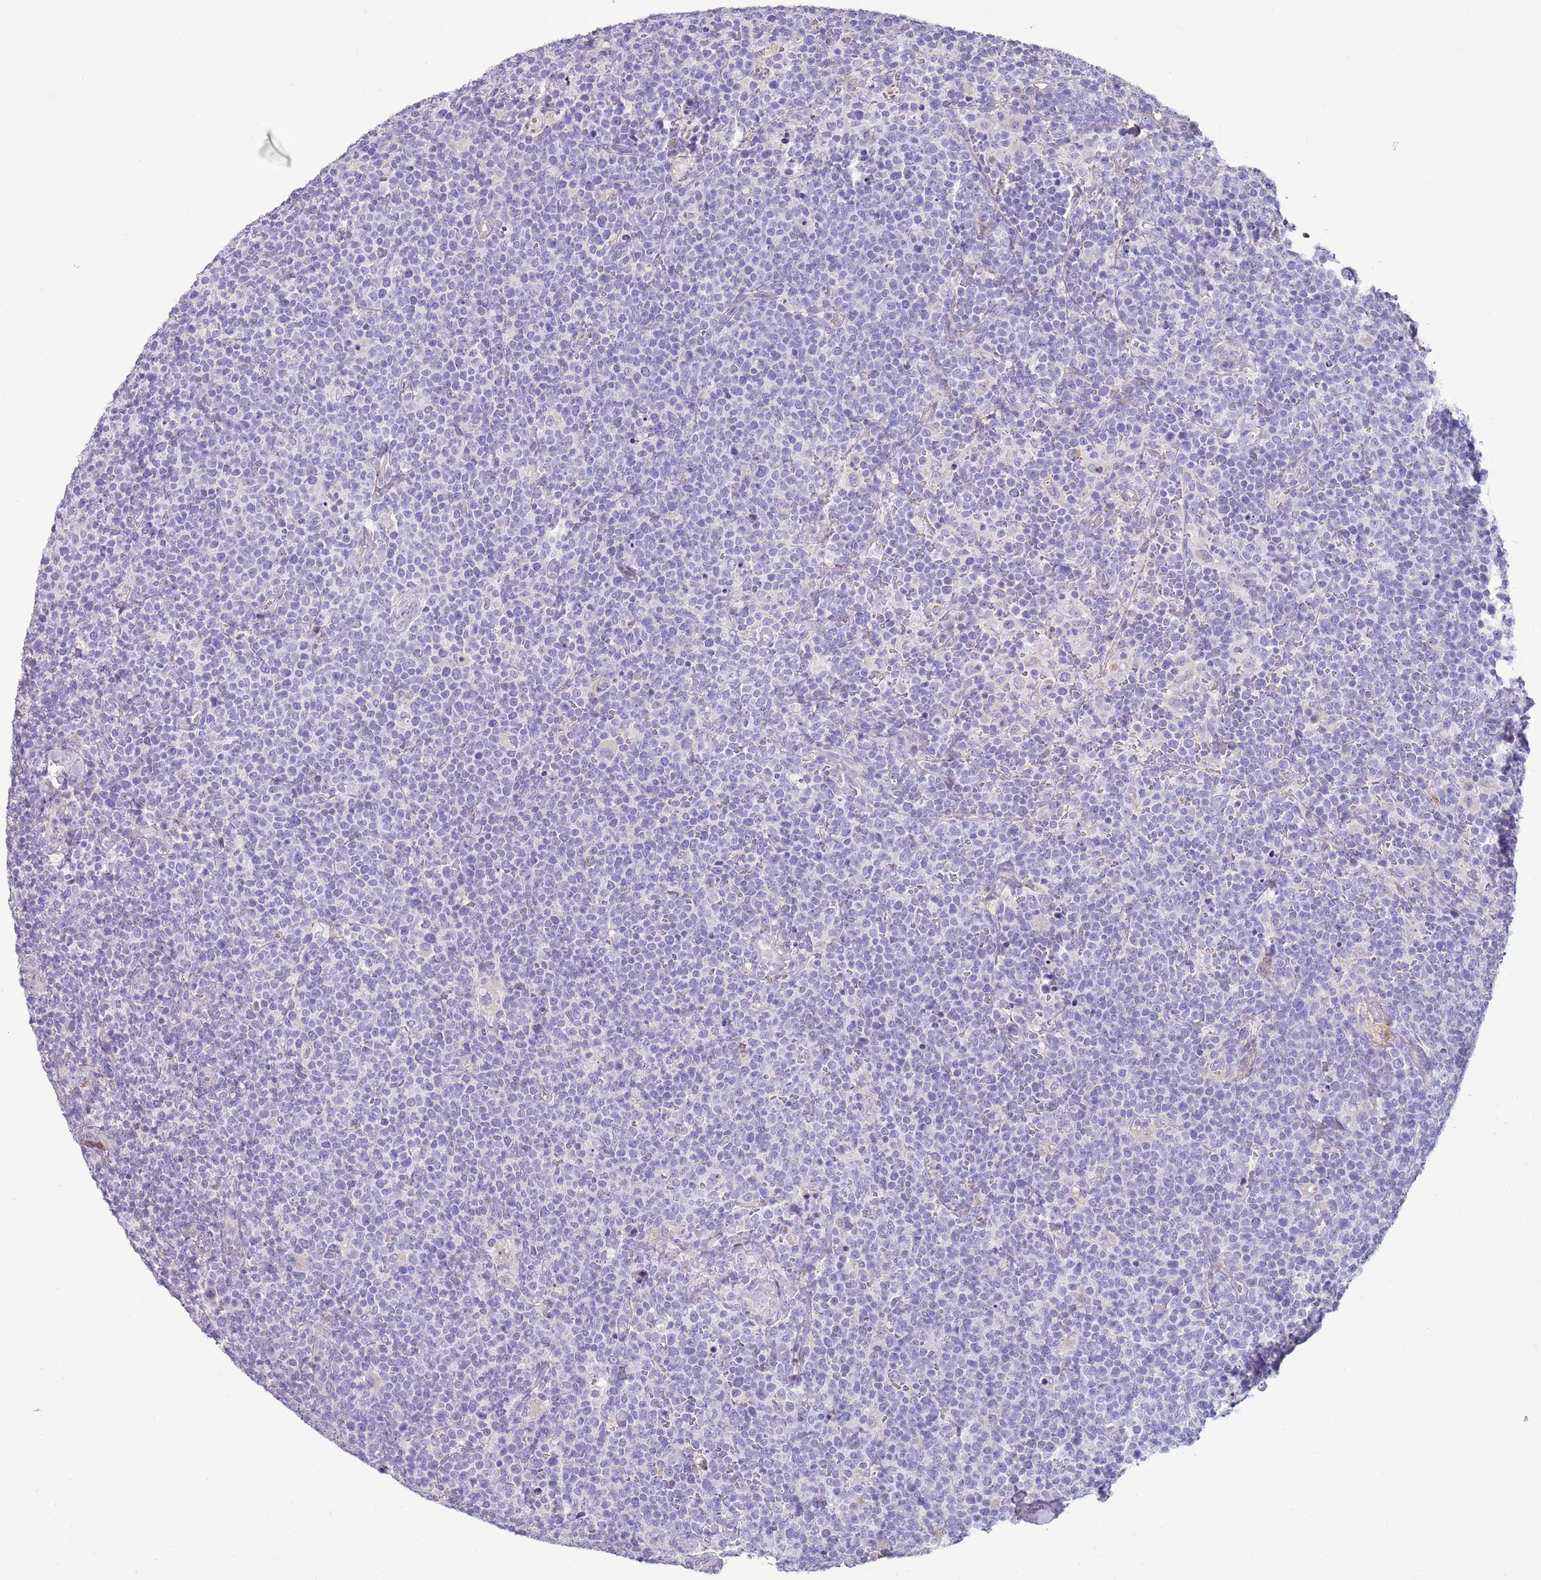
{"staining": {"intensity": "negative", "quantity": "none", "location": "none"}, "tissue": "lymphoma", "cell_type": "Tumor cells", "image_type": "cancer", "snomed": [{"axis": "morphology", "description": "Malignant lymphoma, non-Hodgkin's type, High grade"}, {"axis": "topography", "description": "Lymph node"}], "caption": "This is an immunohistochemistry (IHC) image of high-grade malignant lymphoma, non-Hodgkin's type. There is no staining in tumor cells.", "gene": "NBPF3", "patient": {"sex": "male", "age": 61}}